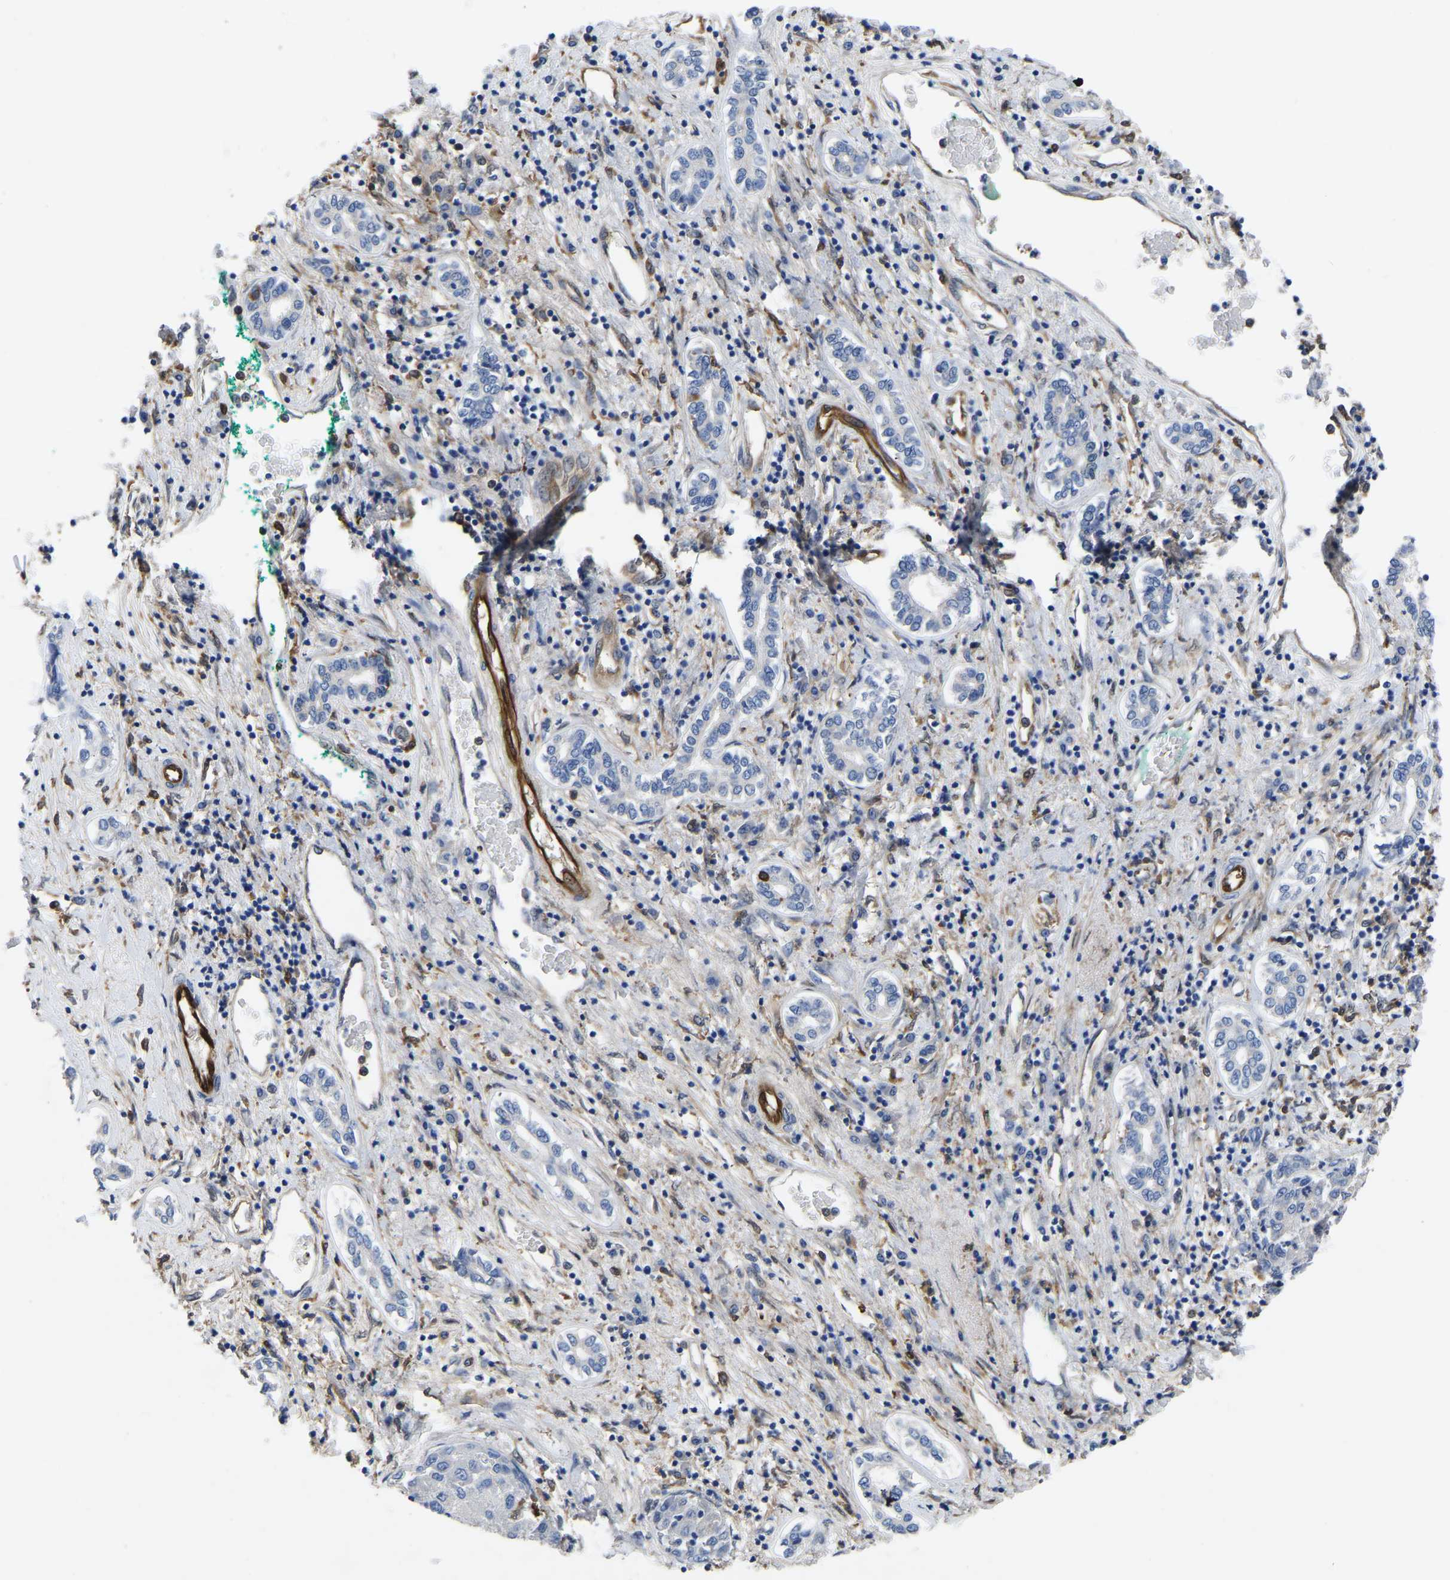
{"staining": {"intensity": "negative", "quantity": "none", "location": "none"}, "tissue": "liver cancer", "cell_type": "Tumor cells", "image_type": "cancer", "snomed": [{"axis": "morphology", "description": "Carcinoma, Hepatocellular, NOS"}, {"axis": "topography", "description": "Liver"}], "caption": "Human hepatocellular carcinoma (liver) stained for a protein using IHC reveals no staining in tumor cells.", "gene": "ATG2B", "patient": {"sex": "male", "age": 65}}